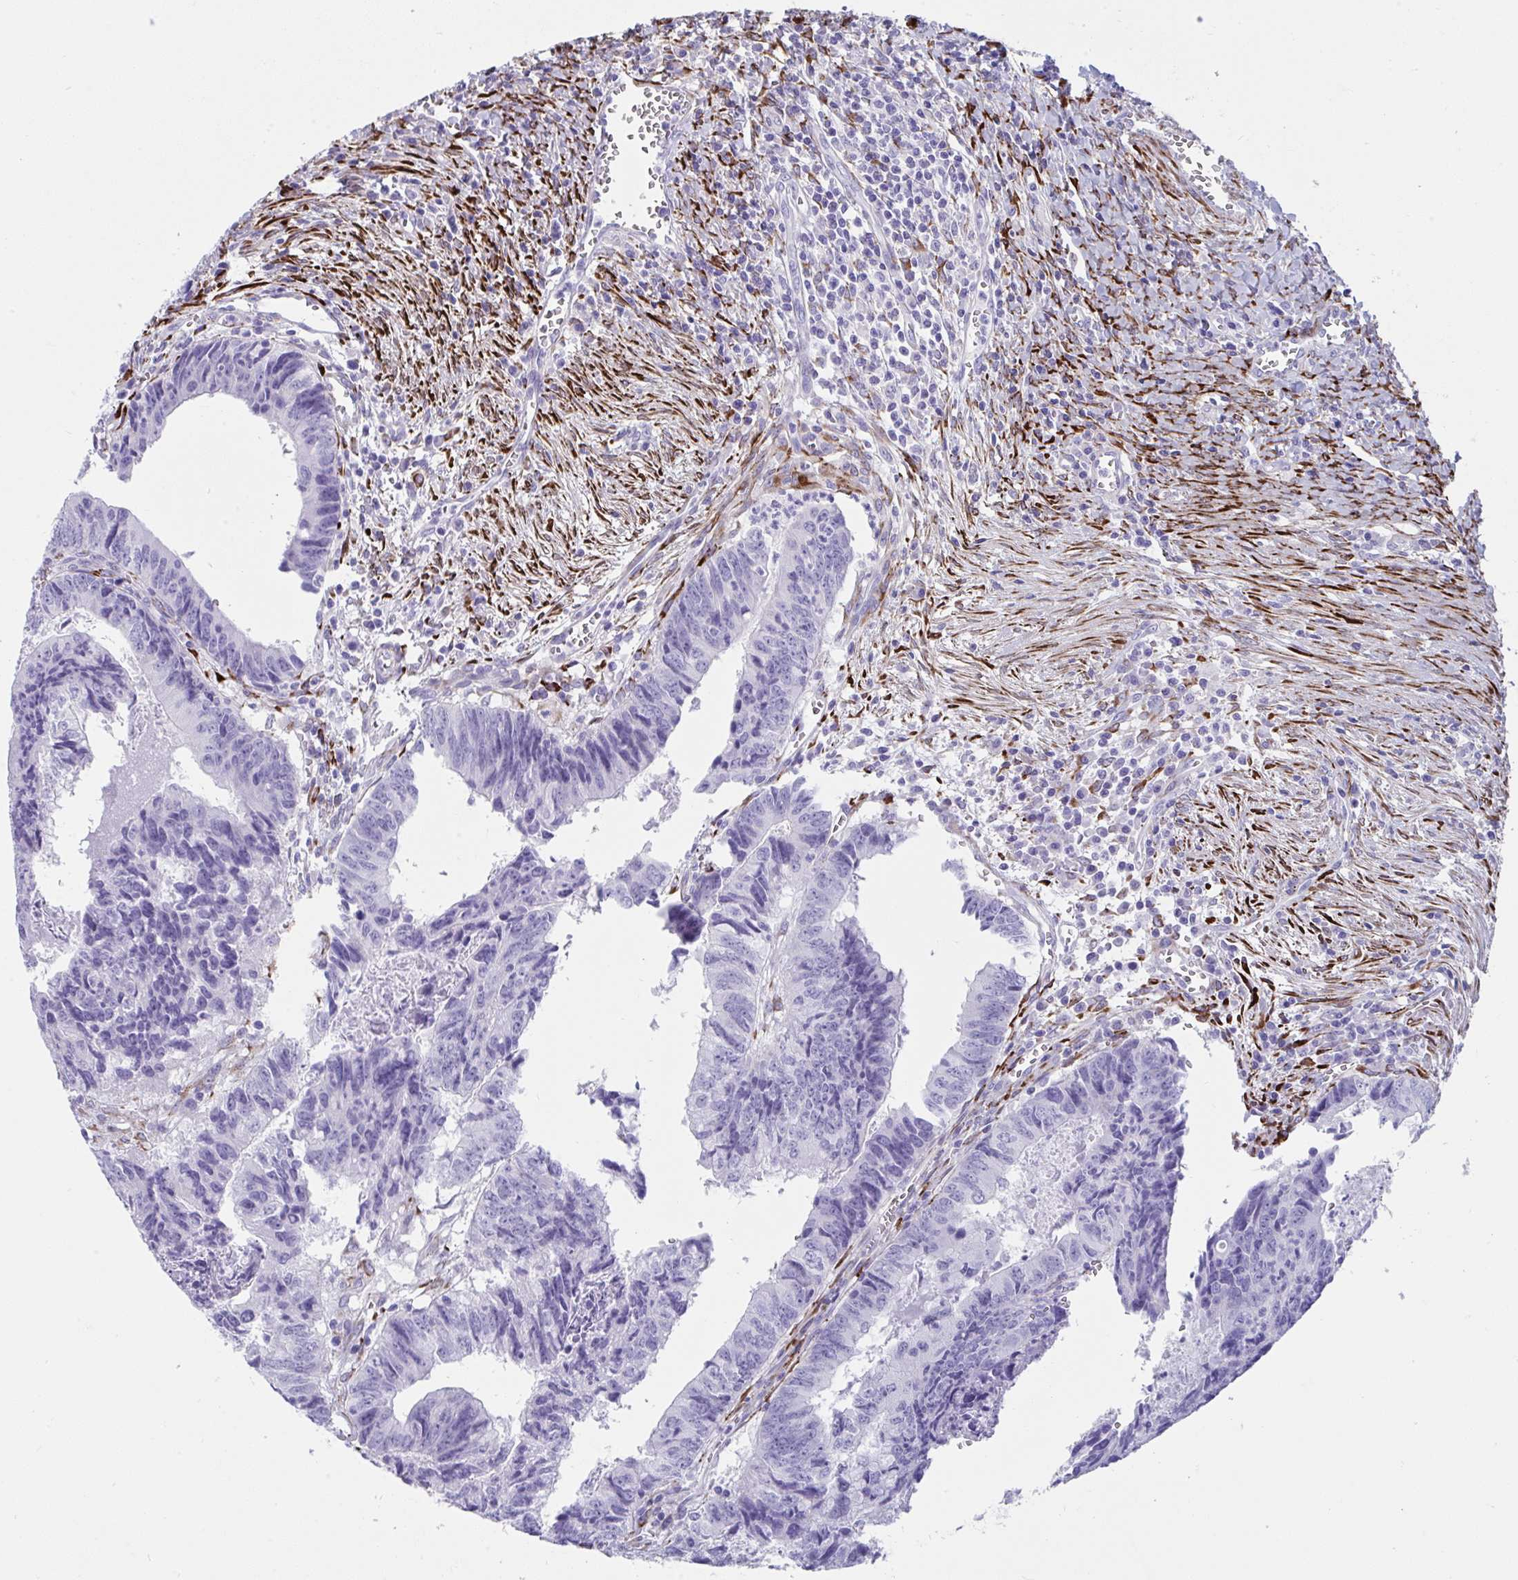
{"staining": {"intensity": "negative", "quantity": "none", "location": "none"}, "tissue": "colorectal cancer", "cell_type": "Tumor cells", "image_type": "cancer", "snomed": [{"axis": "morphology", "description": "Adenocarcinoma, NOS"}, {"axis": "topography", "description": "Colon"}], "caption": "IHC image of colorectal adenocarcinoma stained for a protein (brown), which exhibits no expression in tumor cells.", "gene": "GRXCR2", "patient": {"sex": "male", "age": 86}}